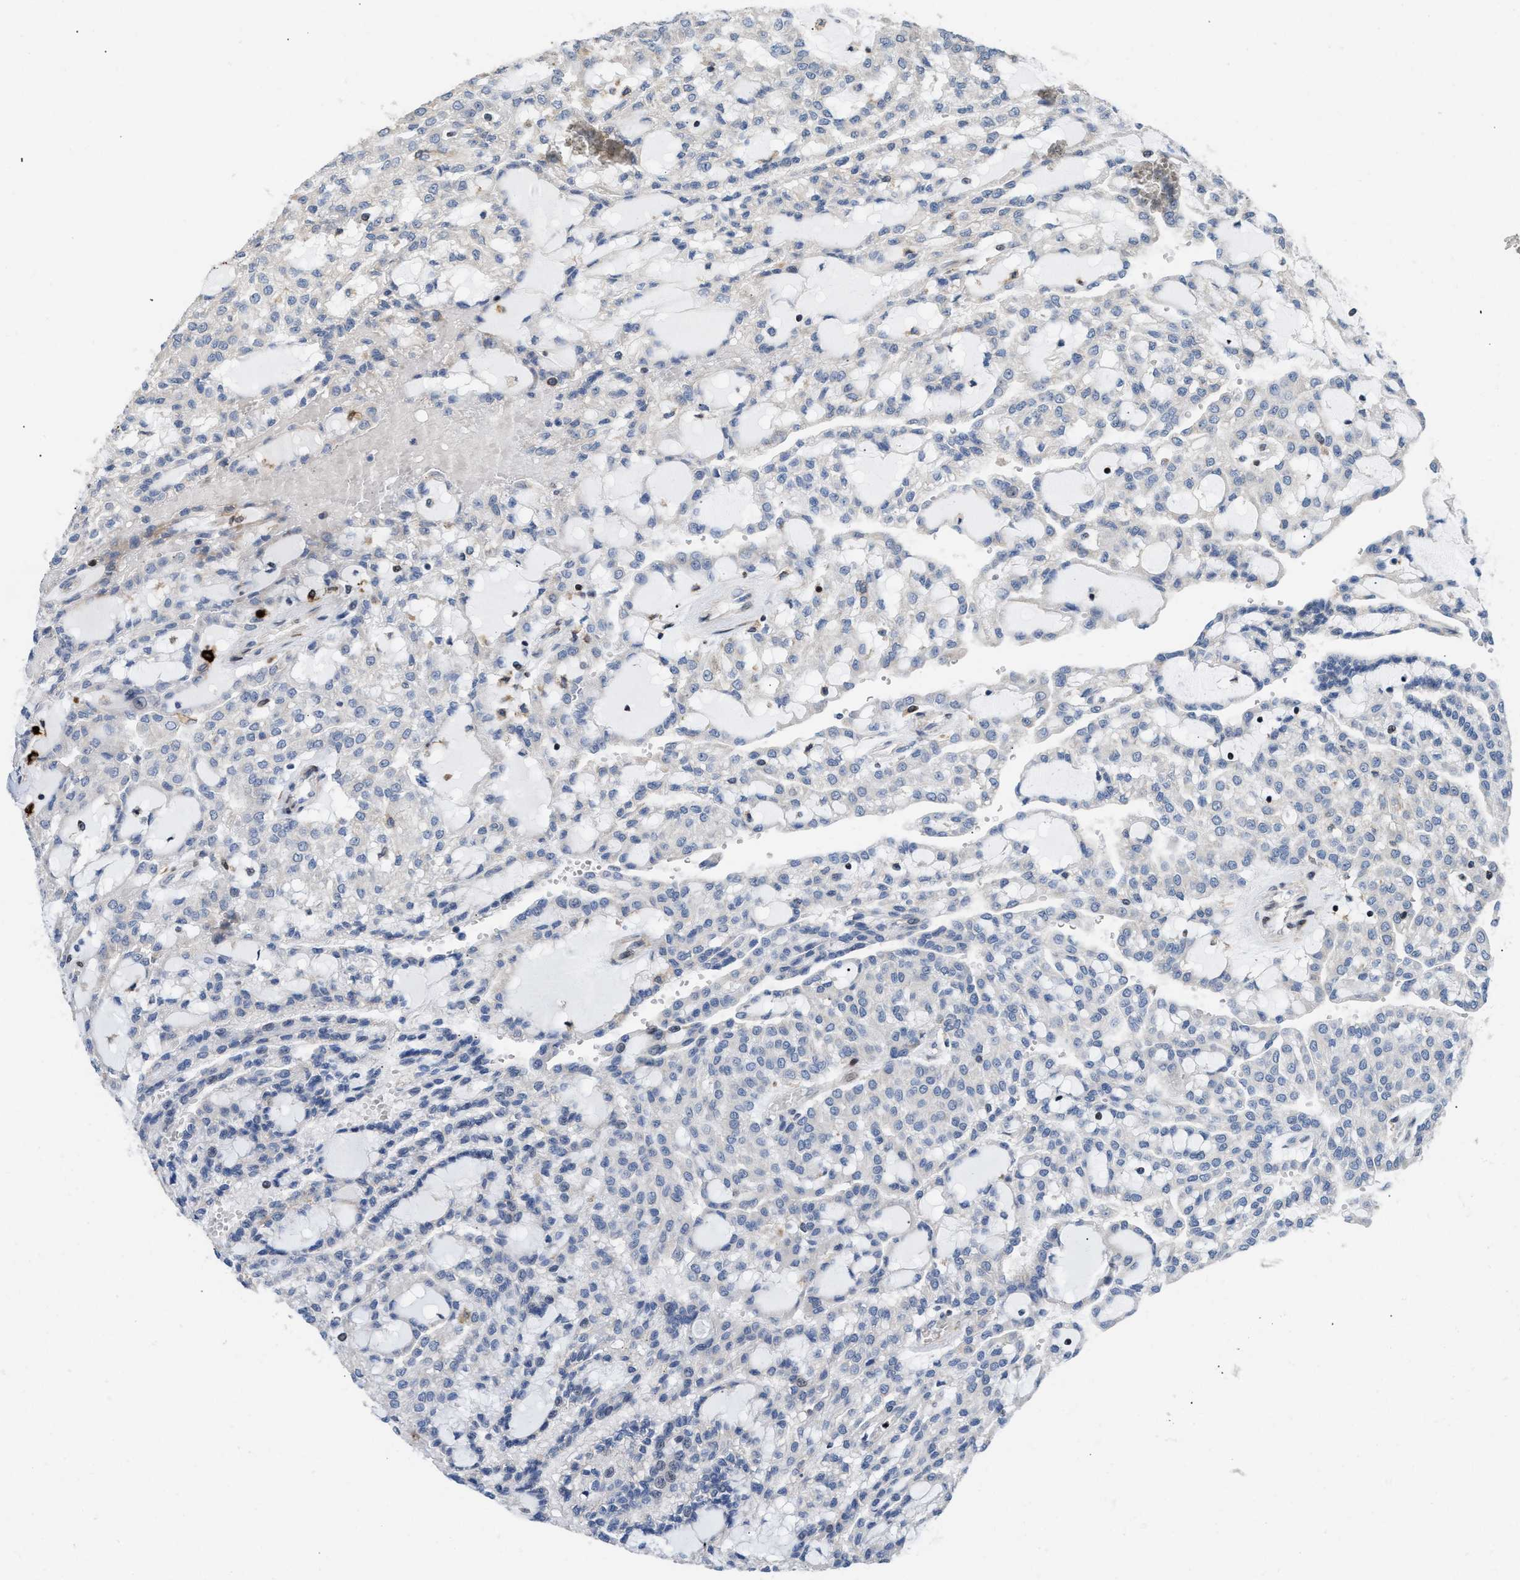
{"staining": {"intensity": "negative", "quantity": "none", "location": "none"}, "tissue": "renal cancer", "cell_type": "Tumor cells", "image_type": "cancer", "snomed": [{"axis": "morphology", "description": "Adenocarcinoma, NOS"}, {"axis": "topography", "description": "Kidney"}], "caption": "A high-resolution image shows IHC staining of renal cancer (adenocarcinoma), which reveals no significant positivity in tumor cells. The staining is performed using DAB brown chromogen with nuclei counter-stained in using hematoxylin.", "gene": "ATP9A", "patient": {"sex": "male", "age": 63}}